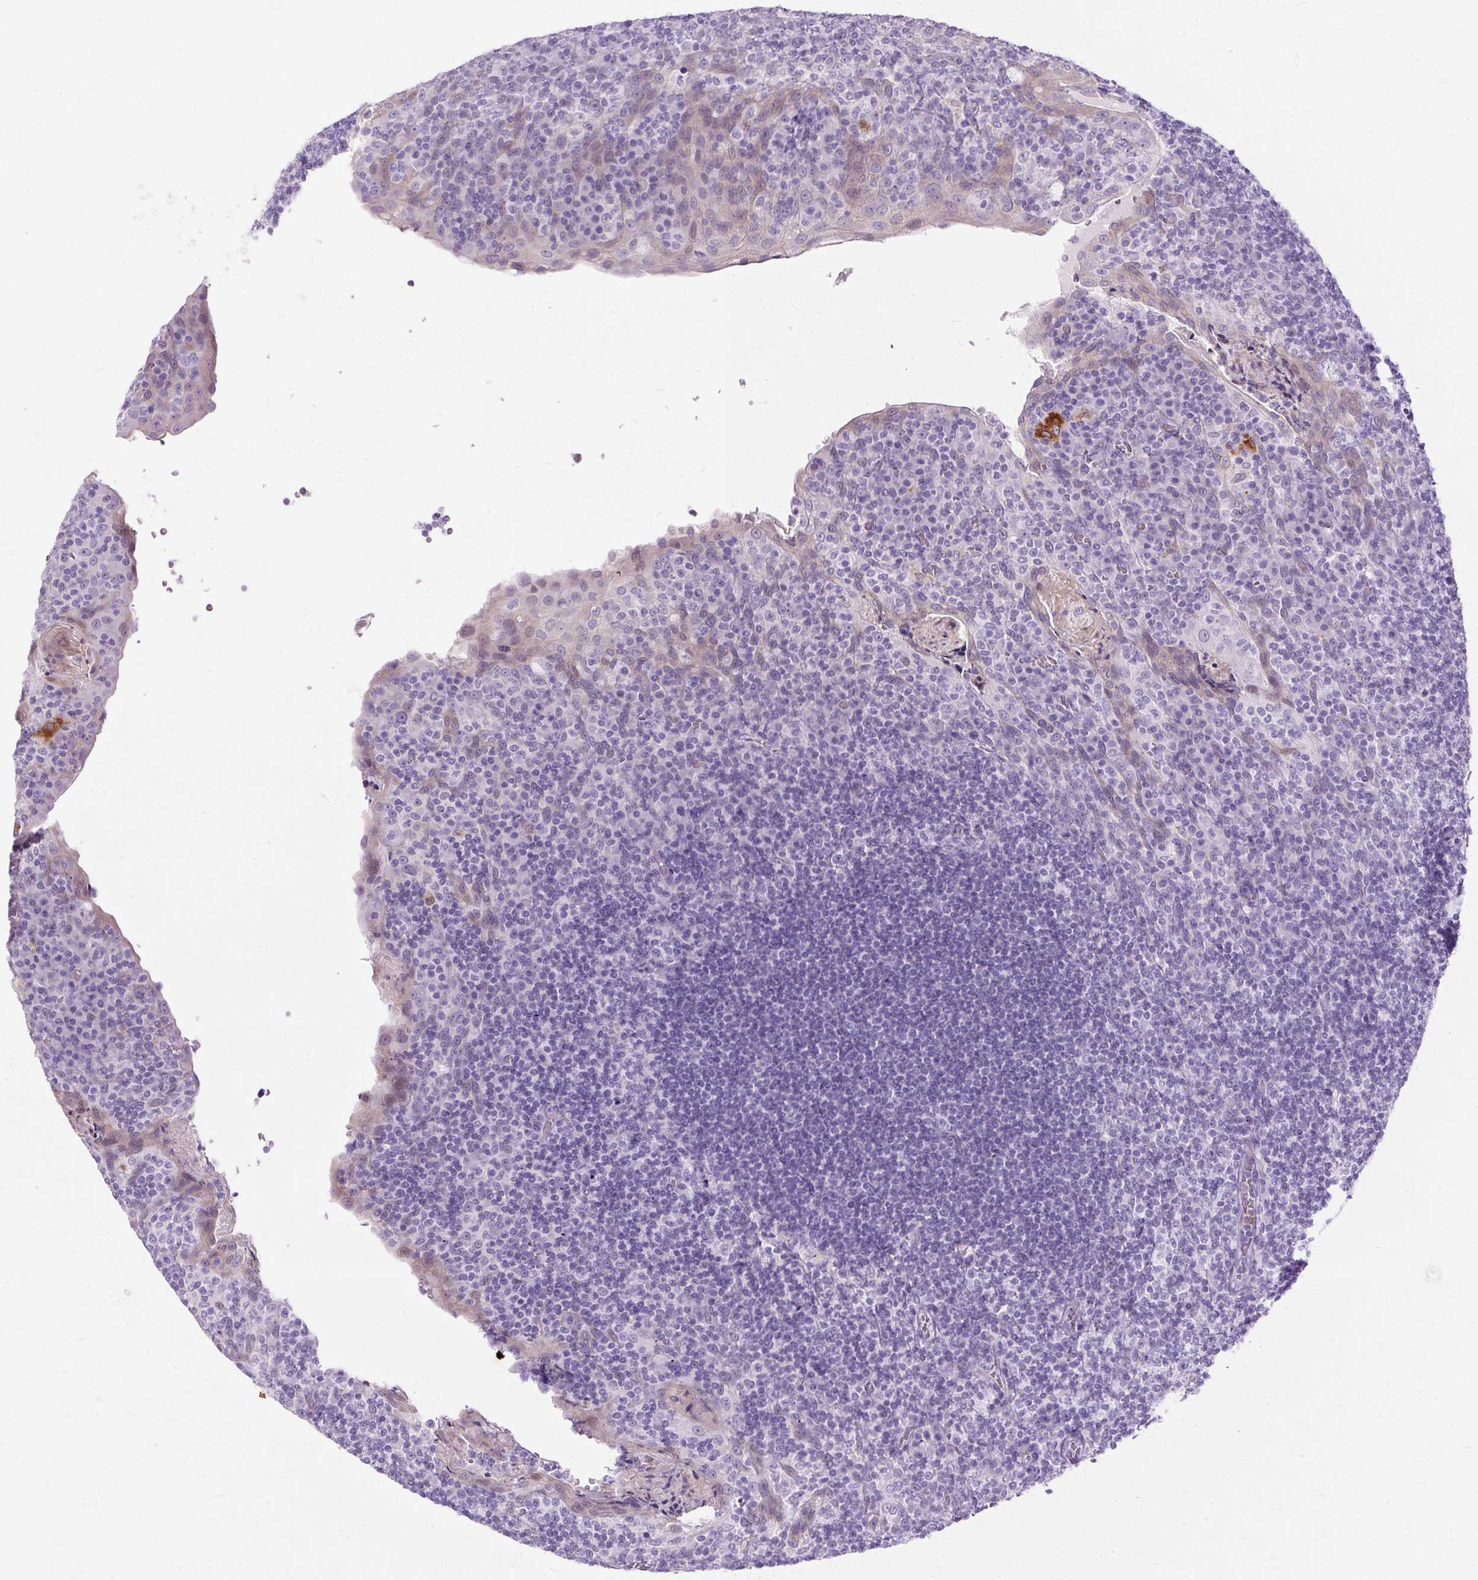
{"staining": {"intensity": "negative", "quantity": "none", "location": "none"}, "tissue": "tonsil", "cell_type": "Germinal center cells", "image_type": "normal", "snomed": [{"axis": "morphology", "description": "Normal tissue, NOS"}, {"axis": "topography", "description": "Tonsil"}], "caption": "This is a histopathology image of immunohistochemistry staining of unremarkable tonsil, which shows no positivity in germinal center cells.", "gene": "HSD11B1", "patient": {"sex": "male", "age": 17}}